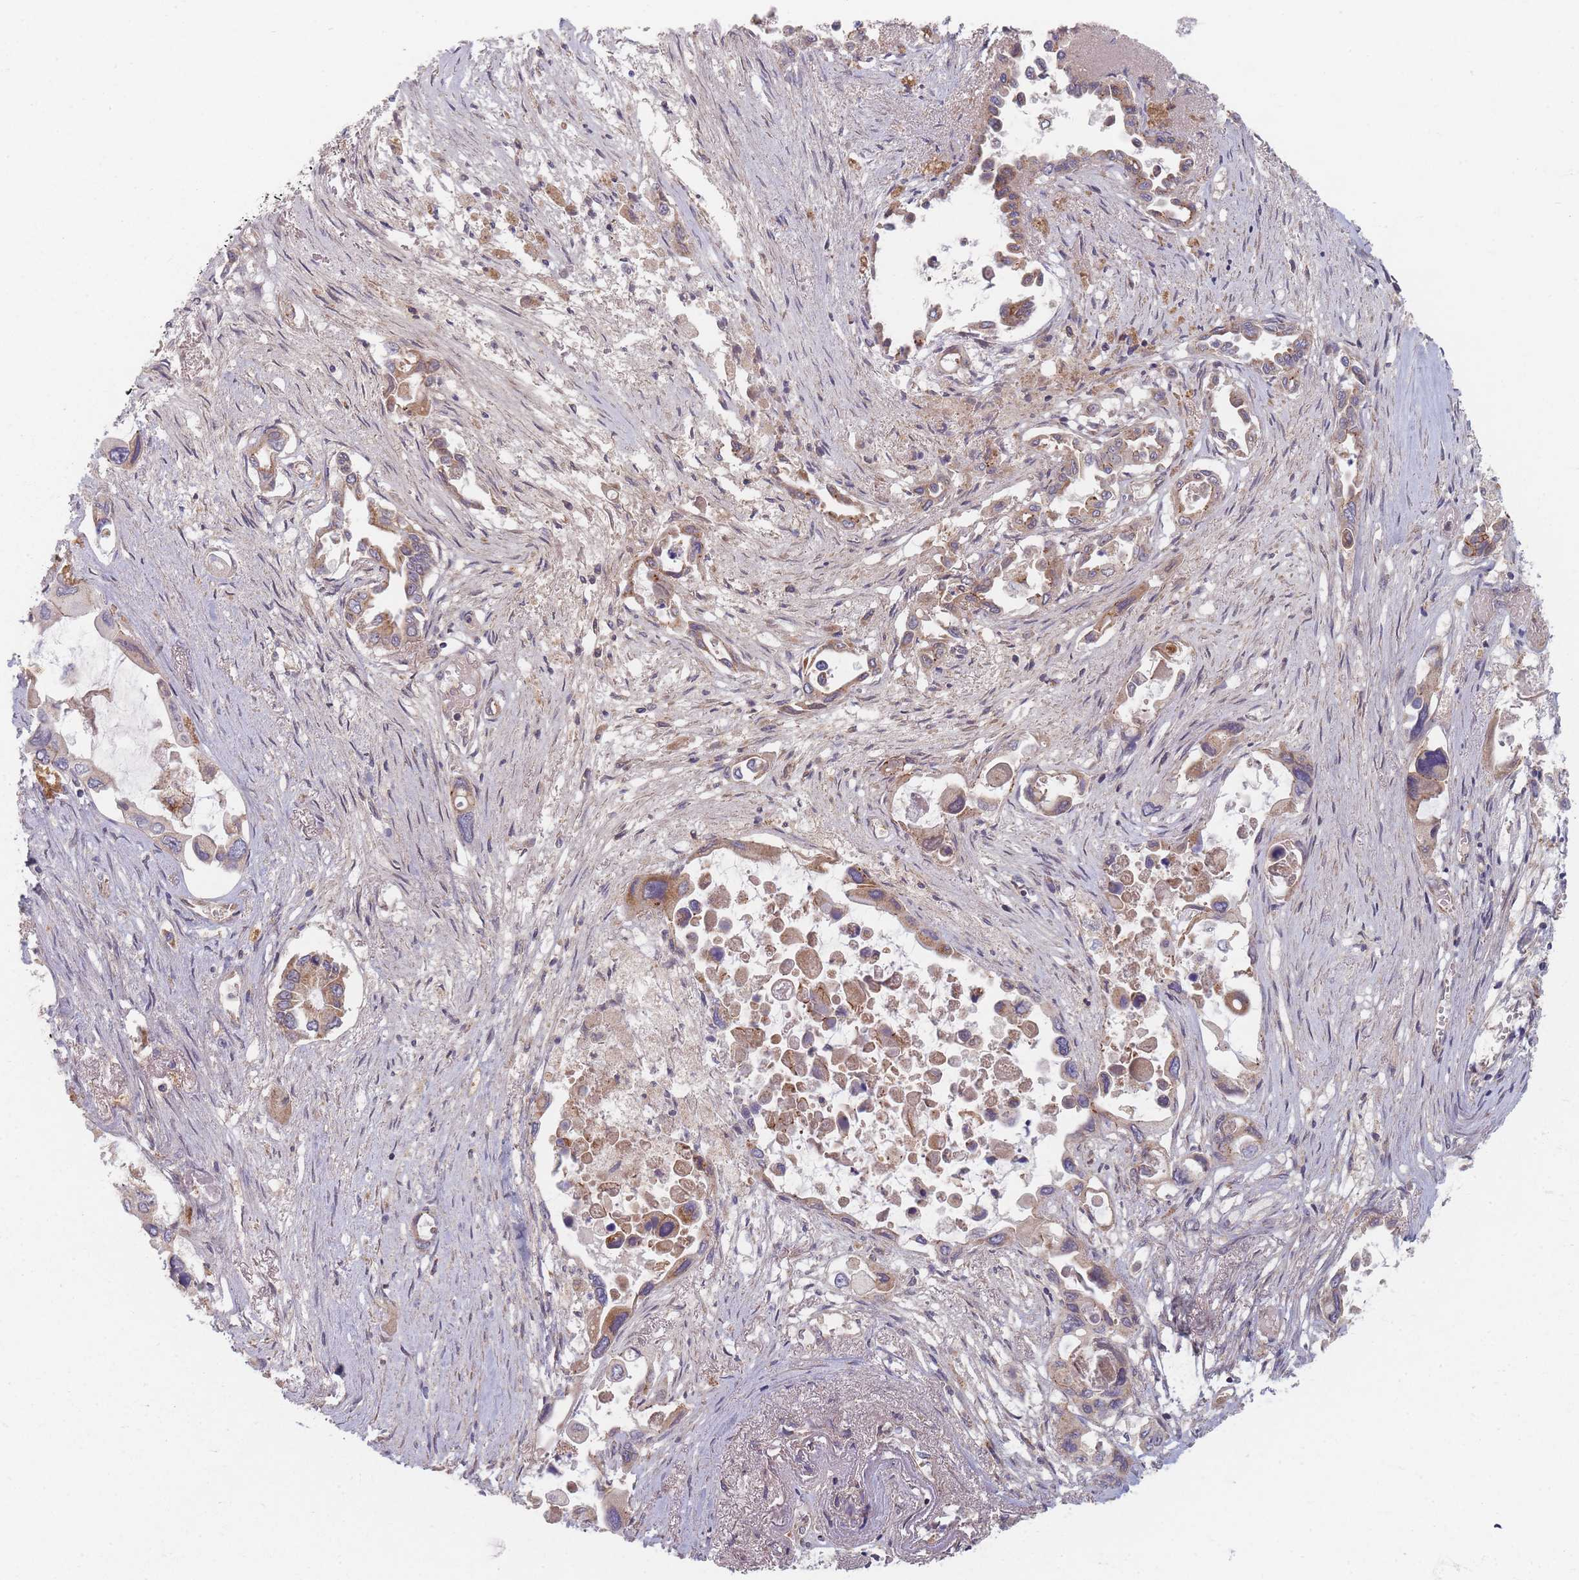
{"staining": {"intensity": "moderate", "quantity": "25%-75%", "location": "cytoplasmic/membranous"}, "tissue": "pancreatic cancer", "cell_type": "Tumor cells", "image_type": "cancer", "snomed": [{"axis": "morphology", "description": "Adenocarcinoma, NOS"}, {"axis": "topography", "description": "Pancreas"}], "caption": "Human pancreatic cancer stained with a protein marker displays moderate staining in tumor cells.", "gene": "RADX", "patient": {"sex": "male", "age": 92}}